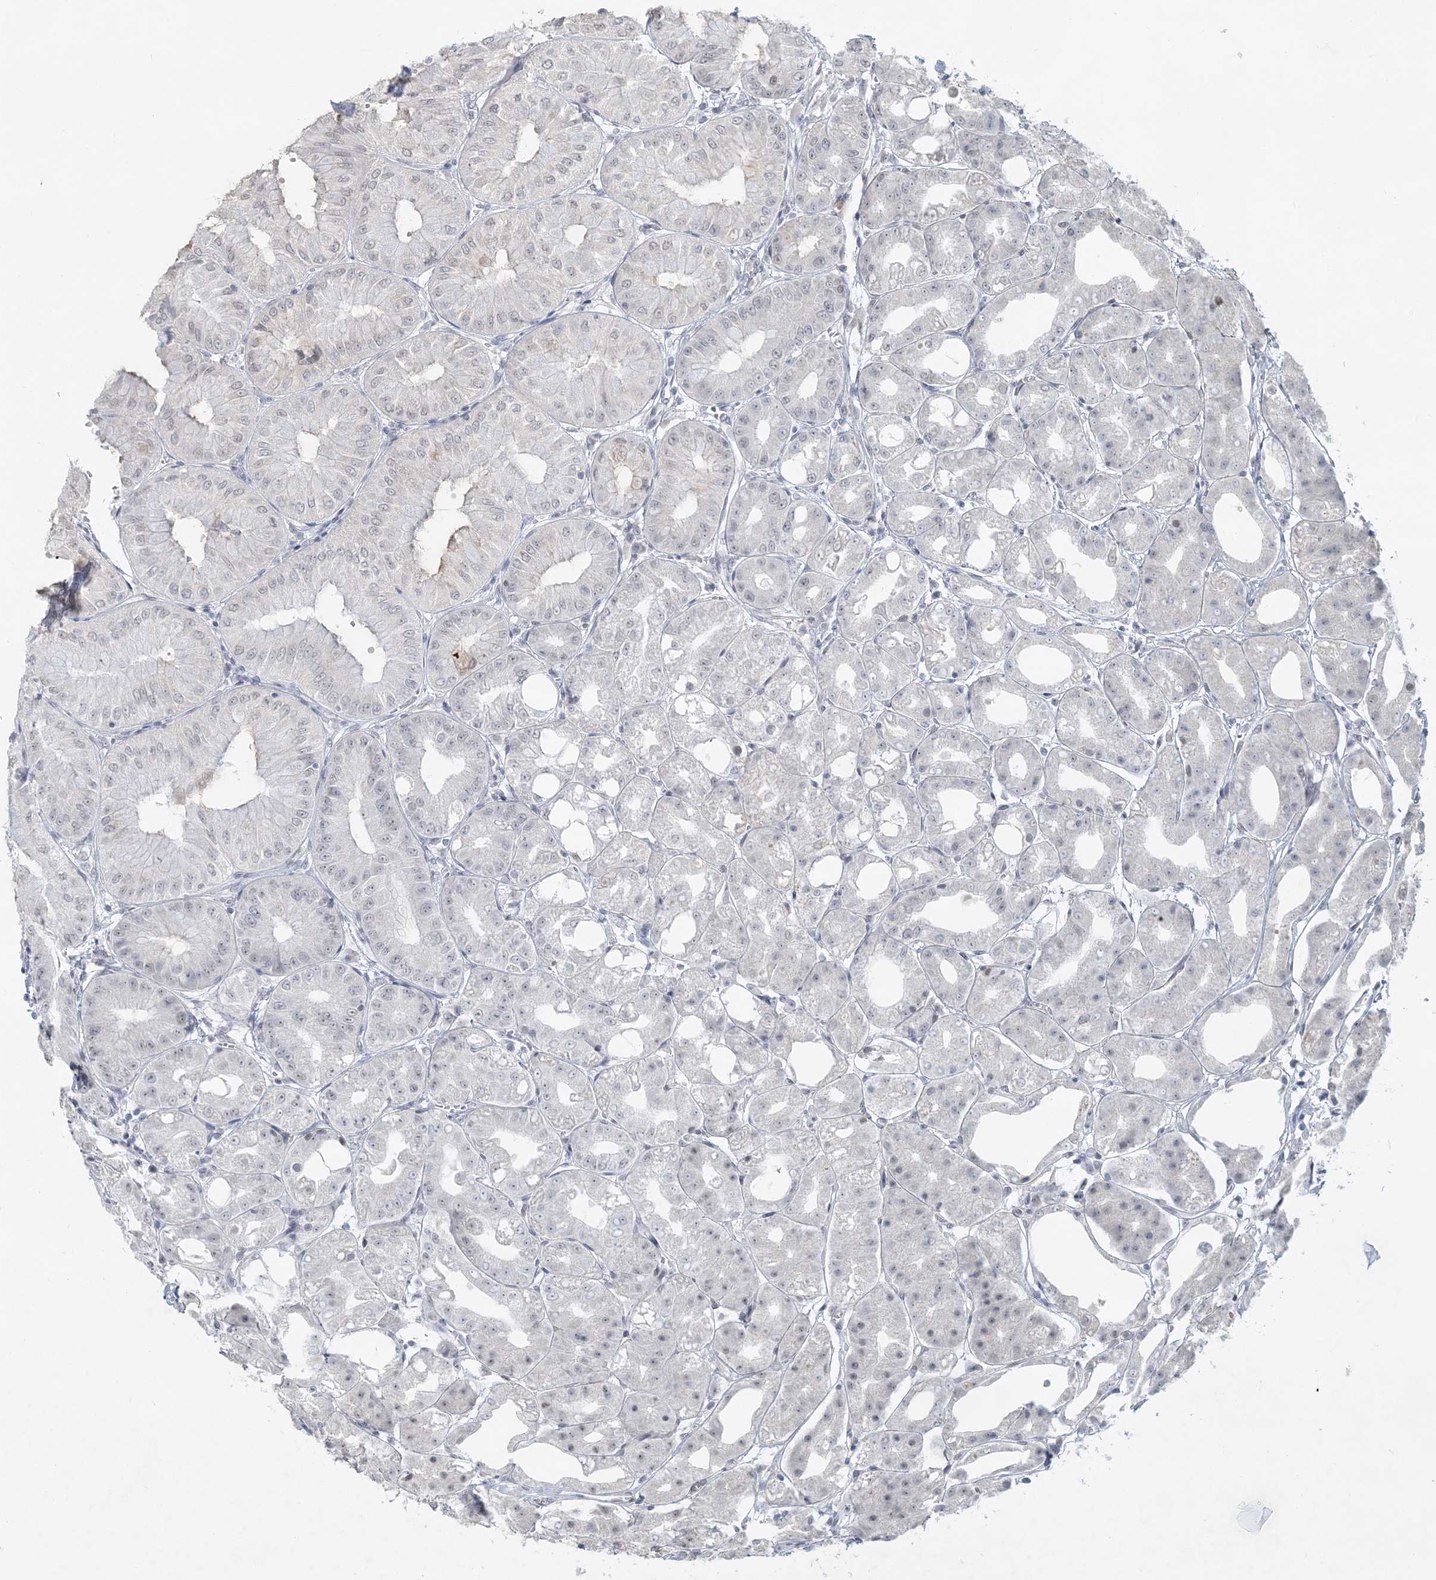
{"staining": {"intensity": "weak", "quantity": "<25%", "location": "nuclear"}, "tissue": "stomach", "cell_type": "Glandular cells", "image_type": "normal", "snomed": [{"axis": "morphology", "description": "Normal tissue, NOS"}, {"axis": "topography", "description": "Stomach, lower"}], "caption": "Immunohistochemistry (IHC) of normal stomach exhibits no expression in glandular cells.", "gene": "KMT2D", "patient": {"sex": "male", "age": 71}}